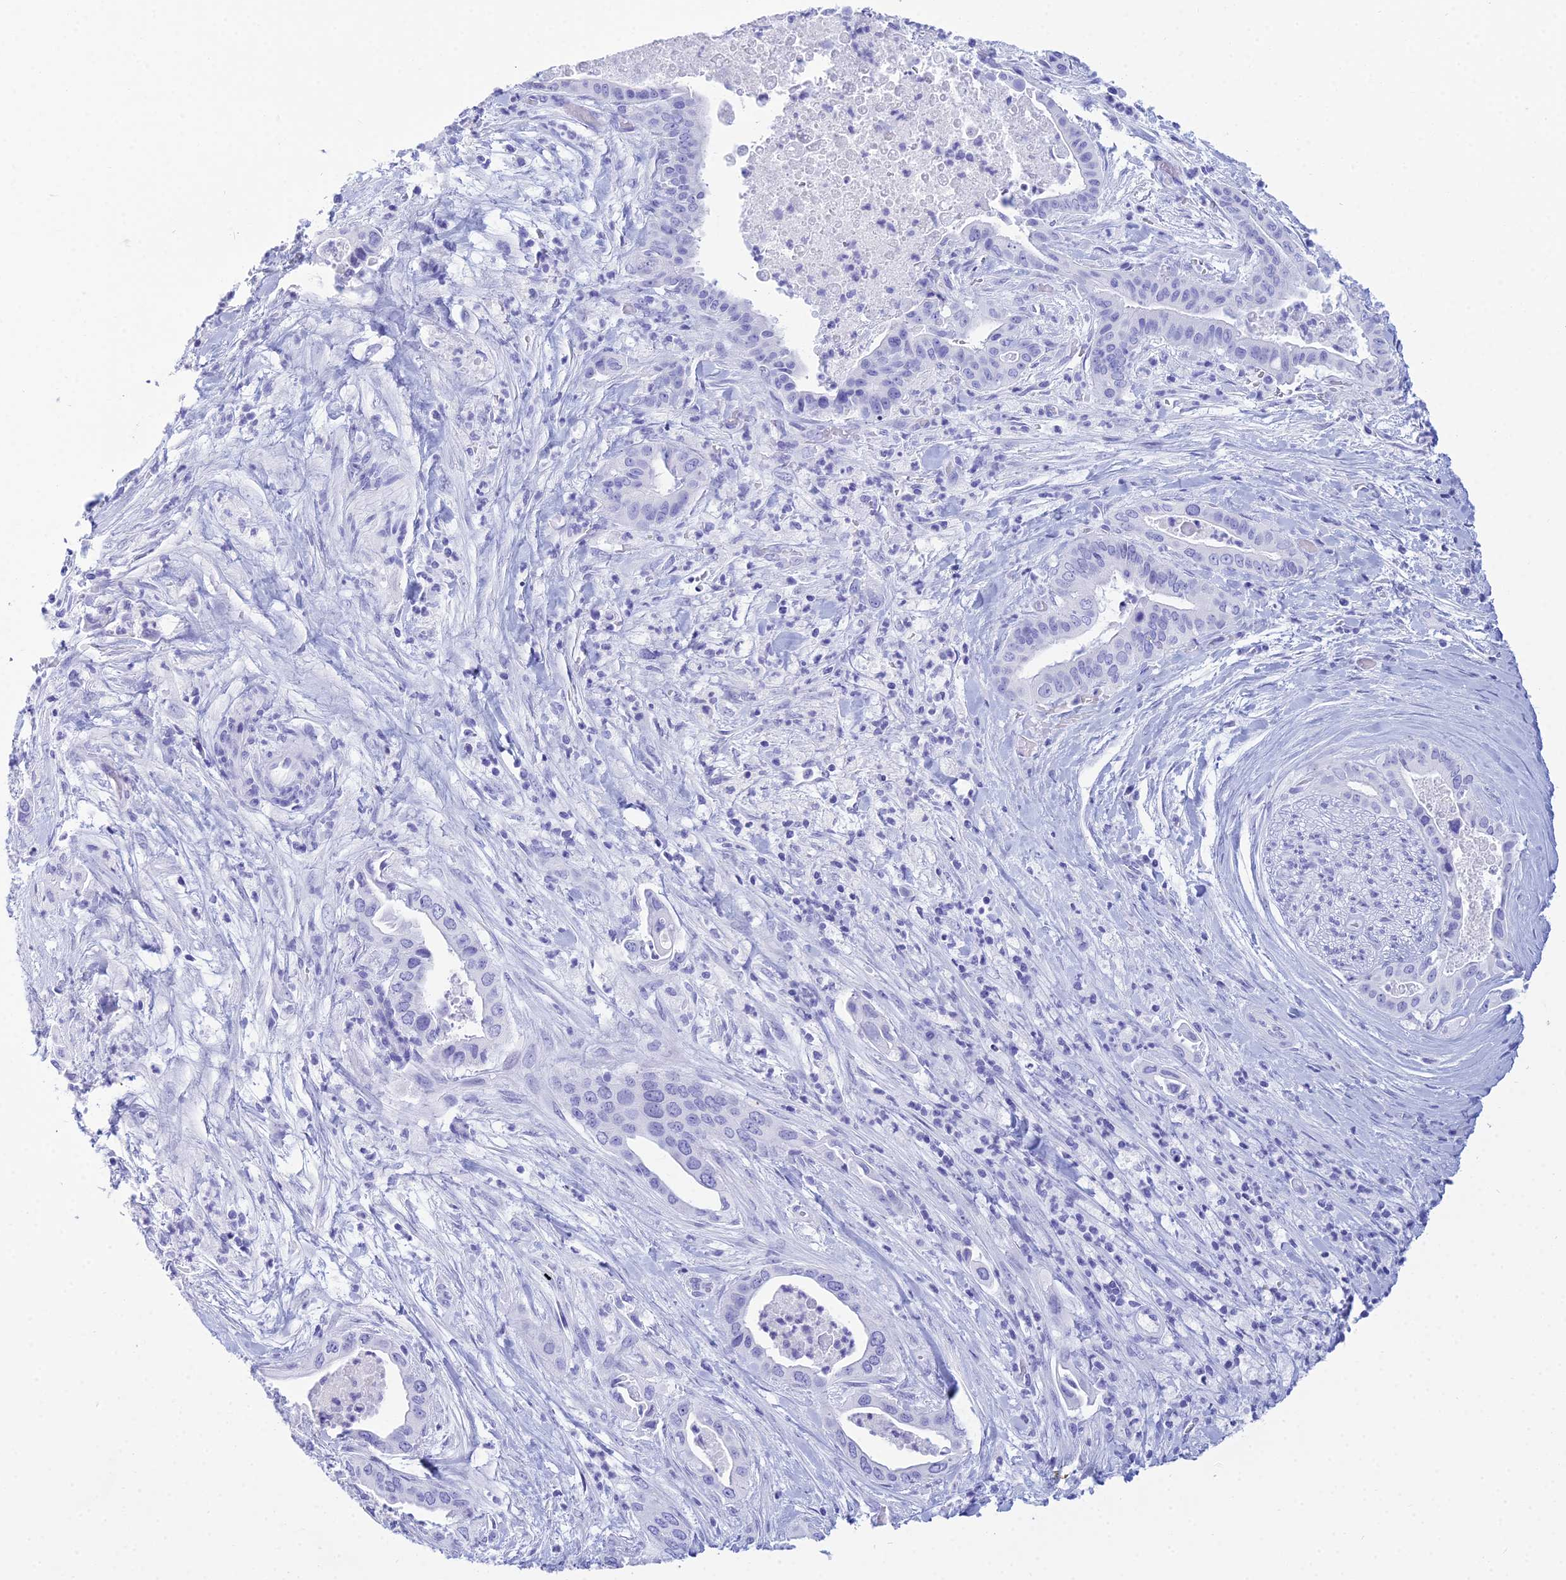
{"staining": {"intensity": "negative", "quantity": "none", "location": "none"}, "tissue": "pancreatic cancer", "cell_type": "Tumor cells", "image_type": "cancer", "snomed": [{"axis": "morphology", "description": "Adenocarcinoma, NOS"}, {"axis": "topography", "description": "Pancreas"}], "caption": "Tumor cells are negative for protein expression in human adenocarcinoma (pancreatic). (Stains: DAB immunohistochemistry with hematoxylin counter stain, Microscopy: brightfield microscopy at high magnification).", "gene": "PATE4", "patient": {"sex": "female", "age": 77}}